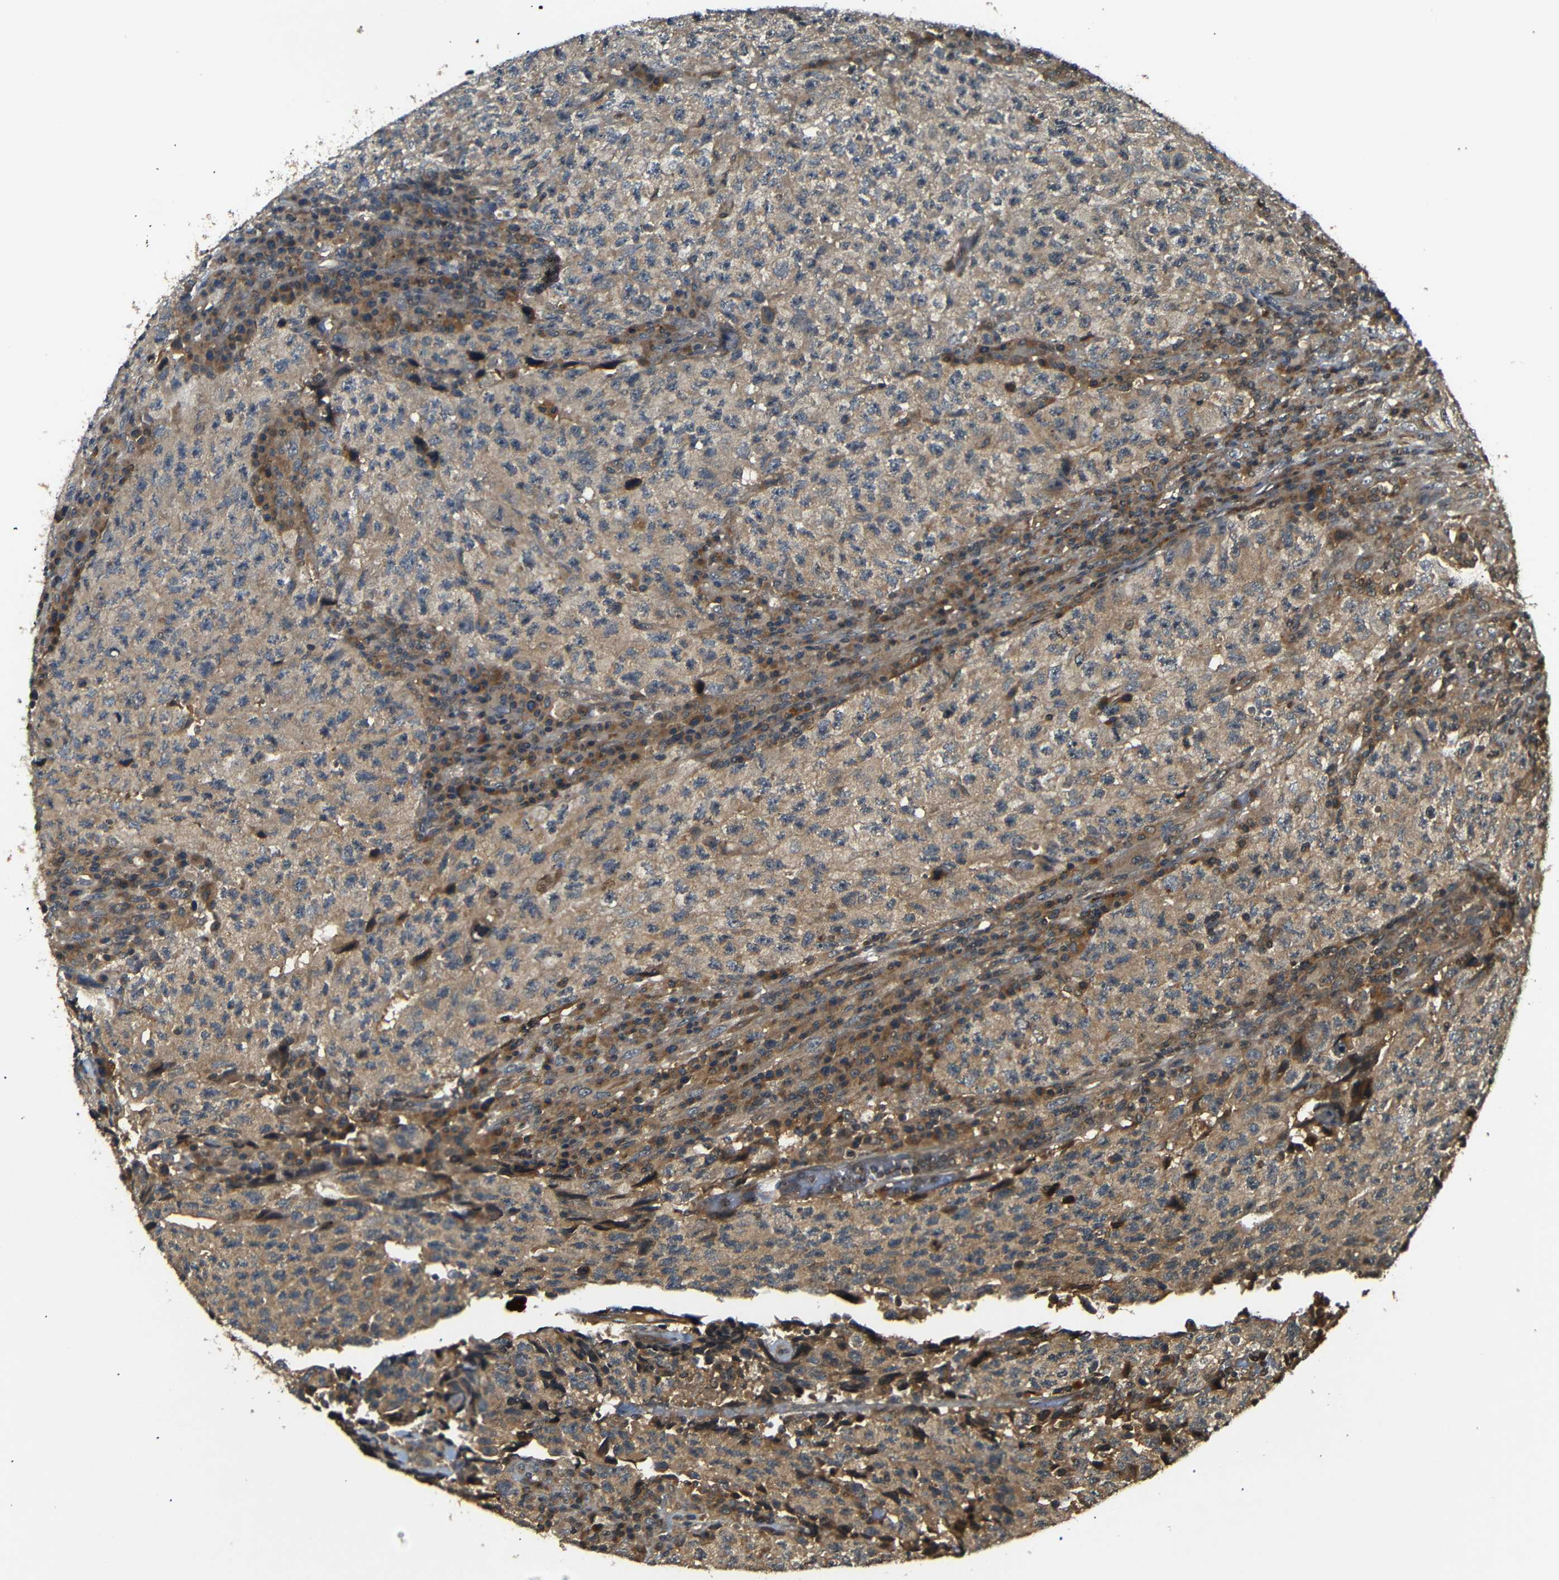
{"staining": {"intensity": "weak", "quantity": "25%-75%", "location": "cytoplasmic/membranous"}, "tissue": "testis cancer", "cell_type": "Tumor cells", "image_type": "cancer", "snomed": [{"axis": "morphology", "description": "Necrosis, NOS"}, {"axis": "morphology", "description": "Carcinoma, Embryonal, NOS"}, {"axis": "topography", "description": "Testis"}], "caption": "Testis embryonal carcinoma stained for a protein shows weak cytoplasmic/membranous positivity in tumor cells.", "gene": "TANK", "patient": {"sex": "male", "age": 19}}